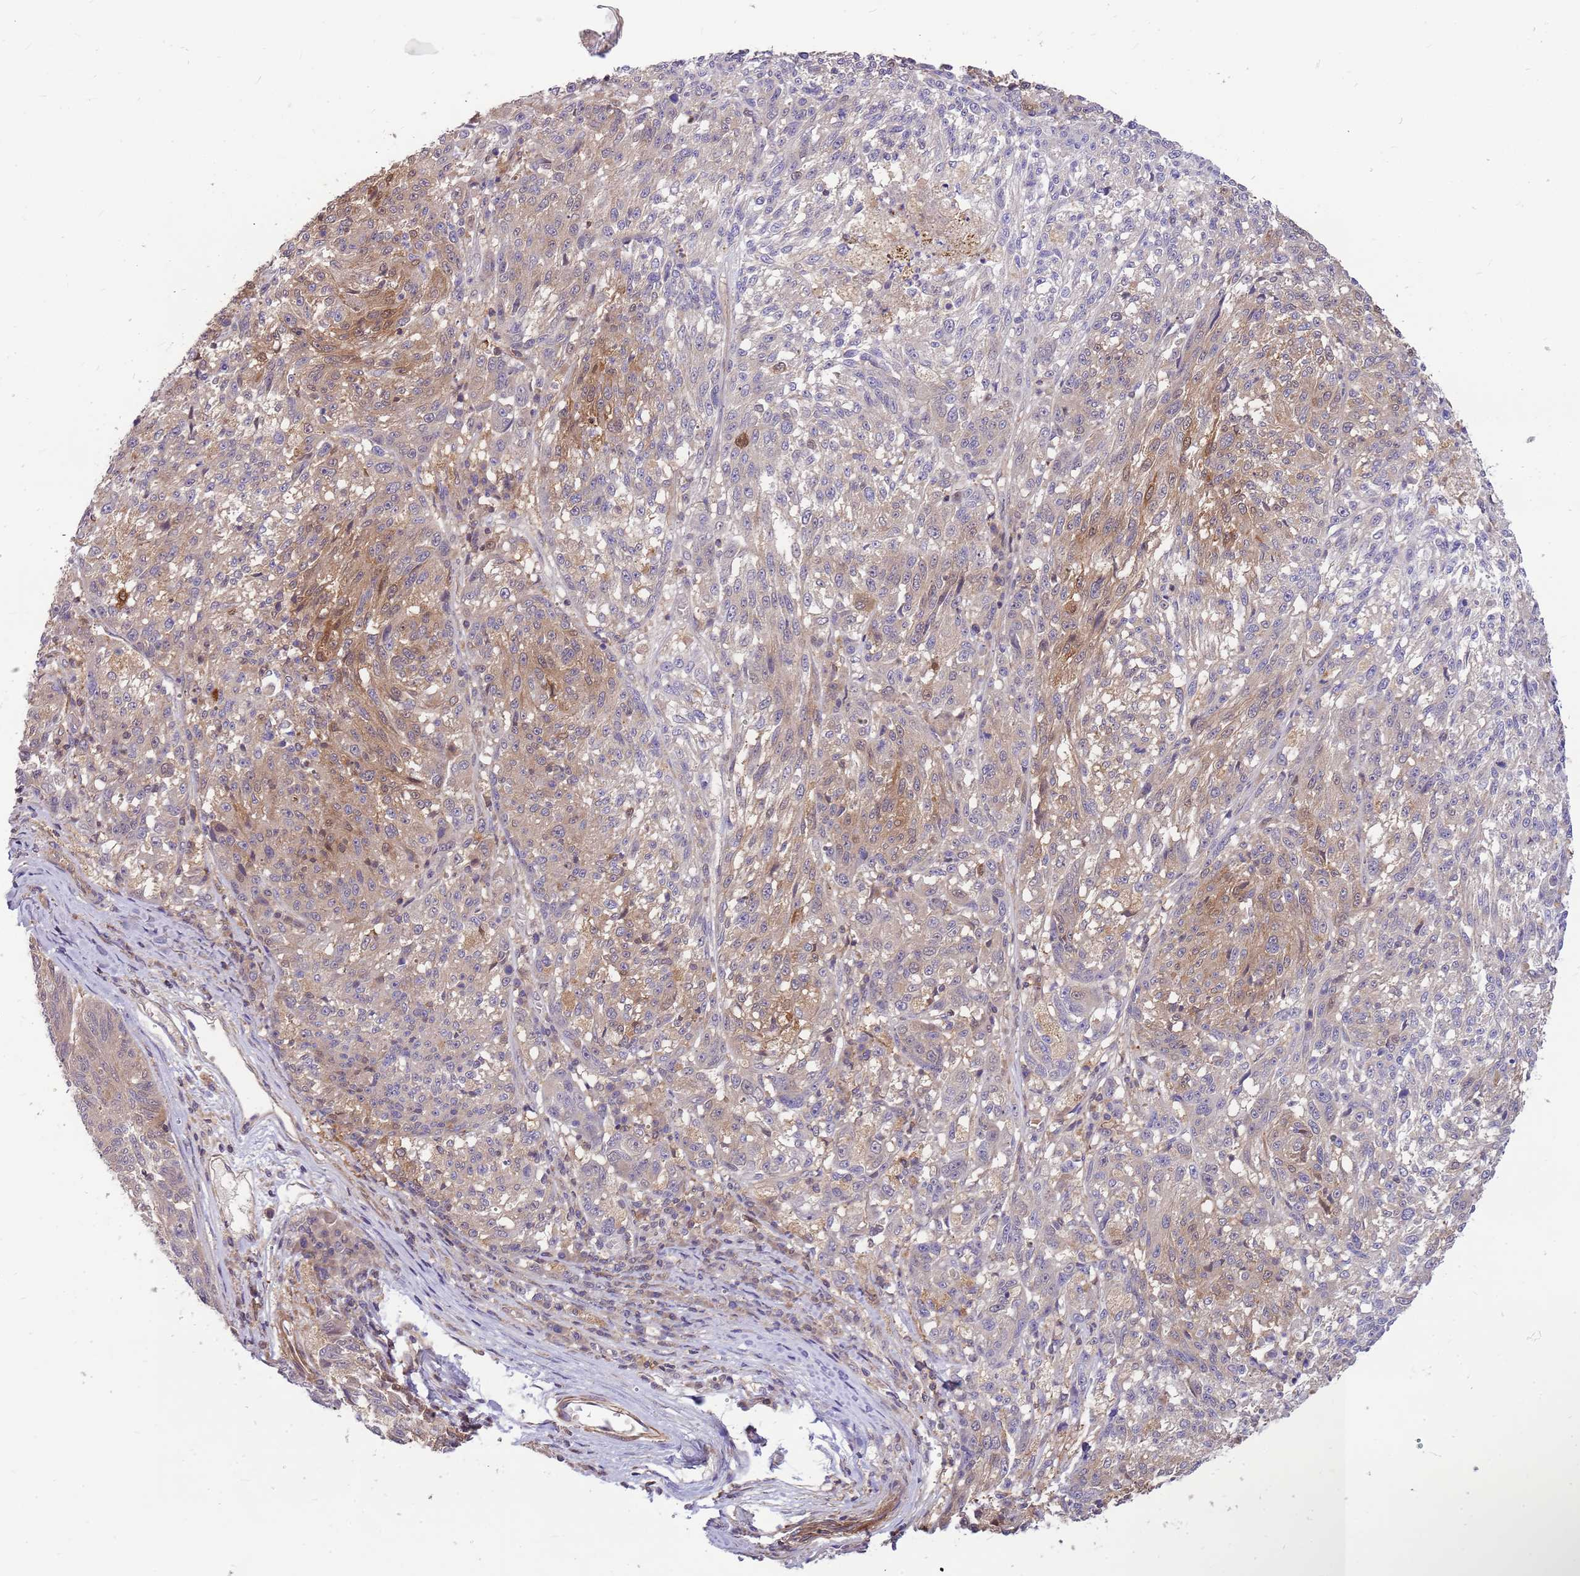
{"staining": {"intensity": "moderate", "quantity": "<25%", "location": "cytoplasmic/membranous"}, "tissue": "melanoma", "cell_type": "Tumor cells", "image_type": "cancer", "snomed": [{"axis": "morphology", "description": "Malignant melanoma, NOS"}, {"axis": "topography", "description": "Skin"}], "caption": "This image demonstrates immunohistochemistry staining of human malignant melanoma, with low moderate cytoplasmic/membranous positivity in about <25% of tumor cells.", "gene": "MVD", "patient": {"sex": "male", "age": 53}}